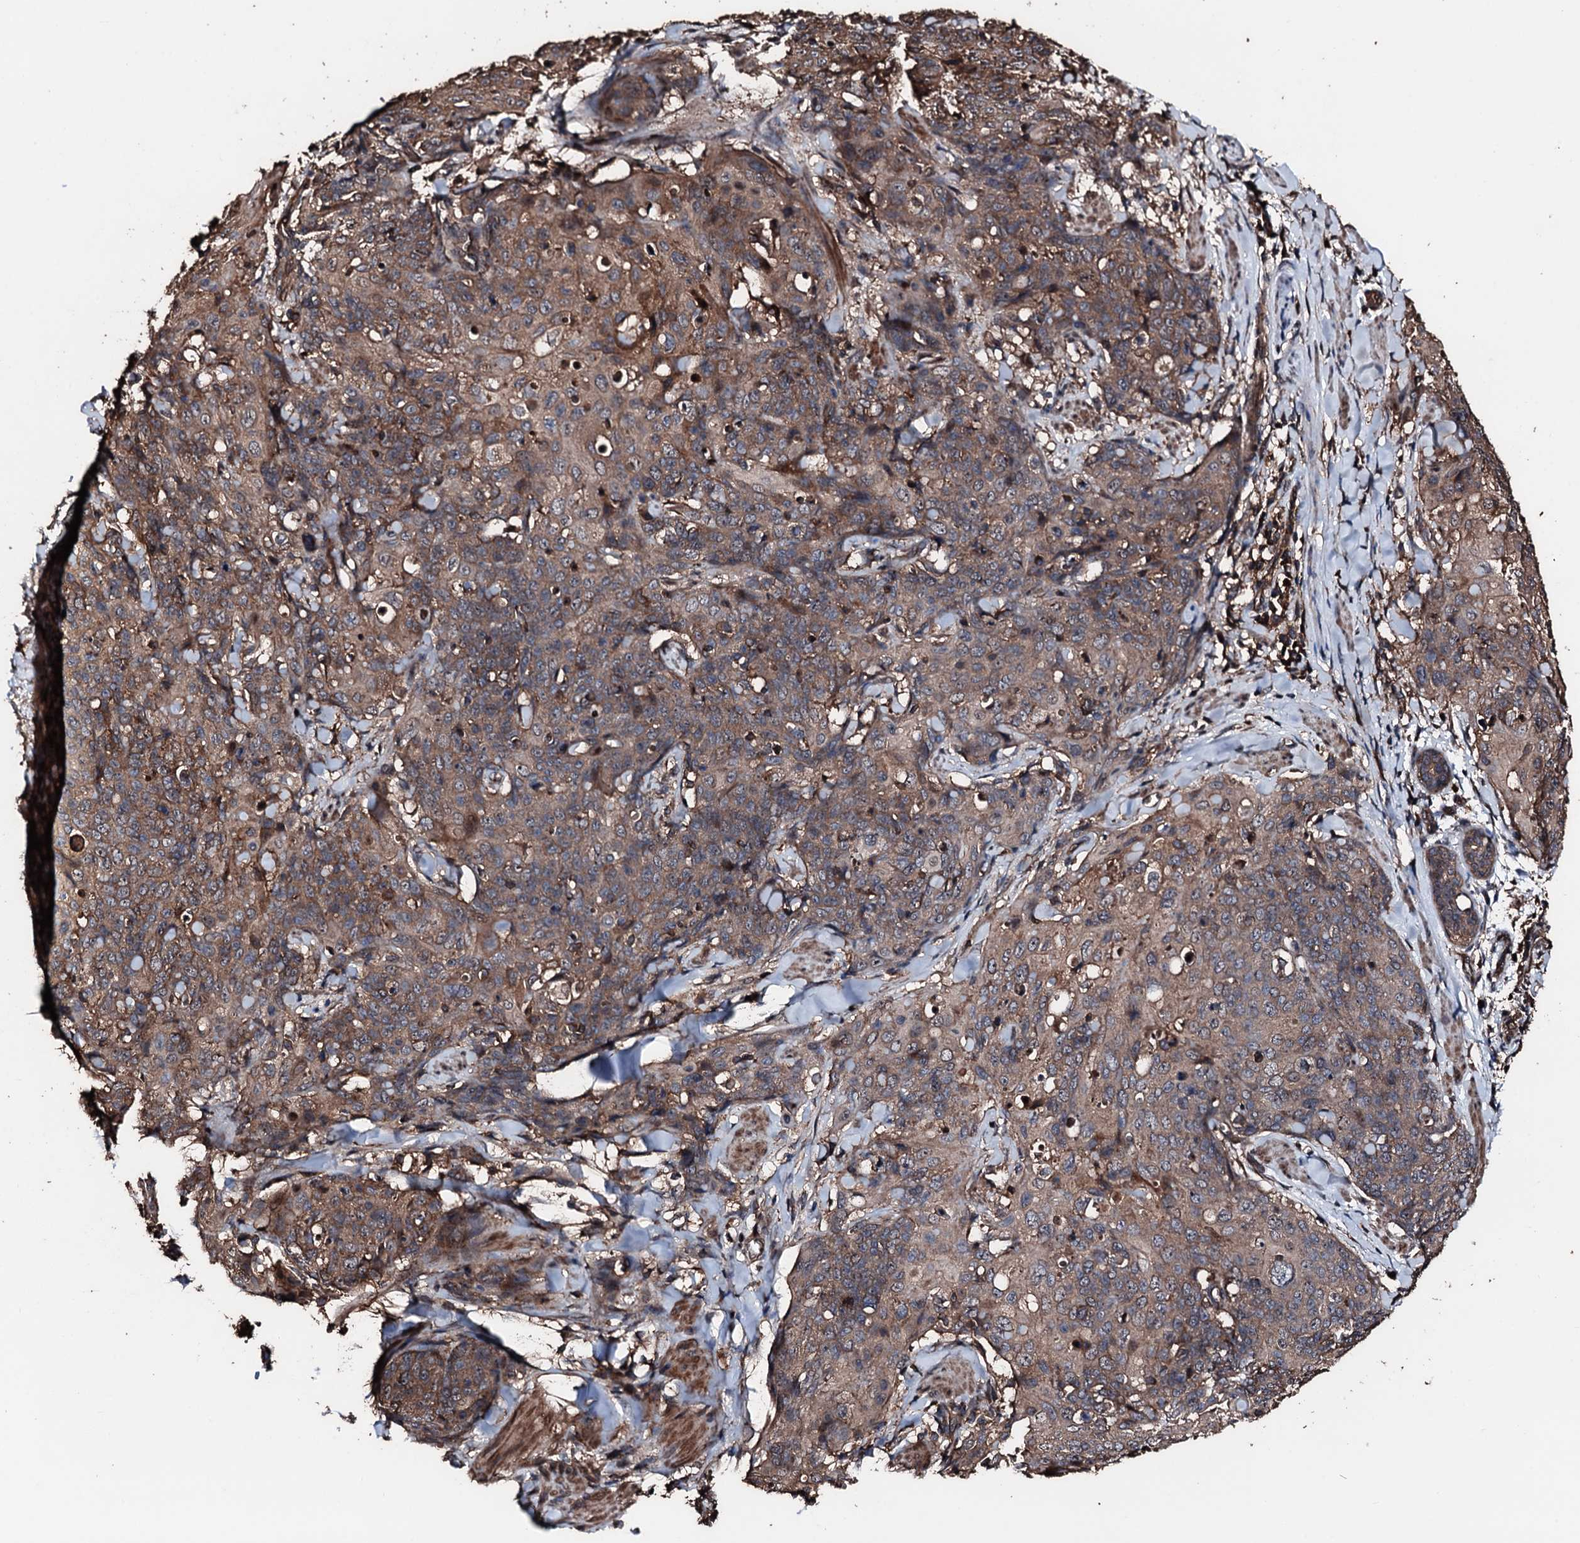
{"staining": {"intensity": "moderate", "quantity": ">75%", "location": "cytoplasmic/membranous"}, "tissue": "skin cancer", "cell_type": "Tumor cells", "image_type": "cancer", "snomed": [{"axis": "morphology", "description": "Squamous cell carcinoma, NOS"}, {"axis": "topography", "description": "Skin"}, {"axis": "topography", "description": "Vulva"}], "caption": "Moderate cytoplasmic/membranous protein positivity is appreciated in approximately >75% of tumor cells in squamous cell carcinoma (skin).", "gene": "KIF18A", "patient": {"sex": "female", "age": 85}}